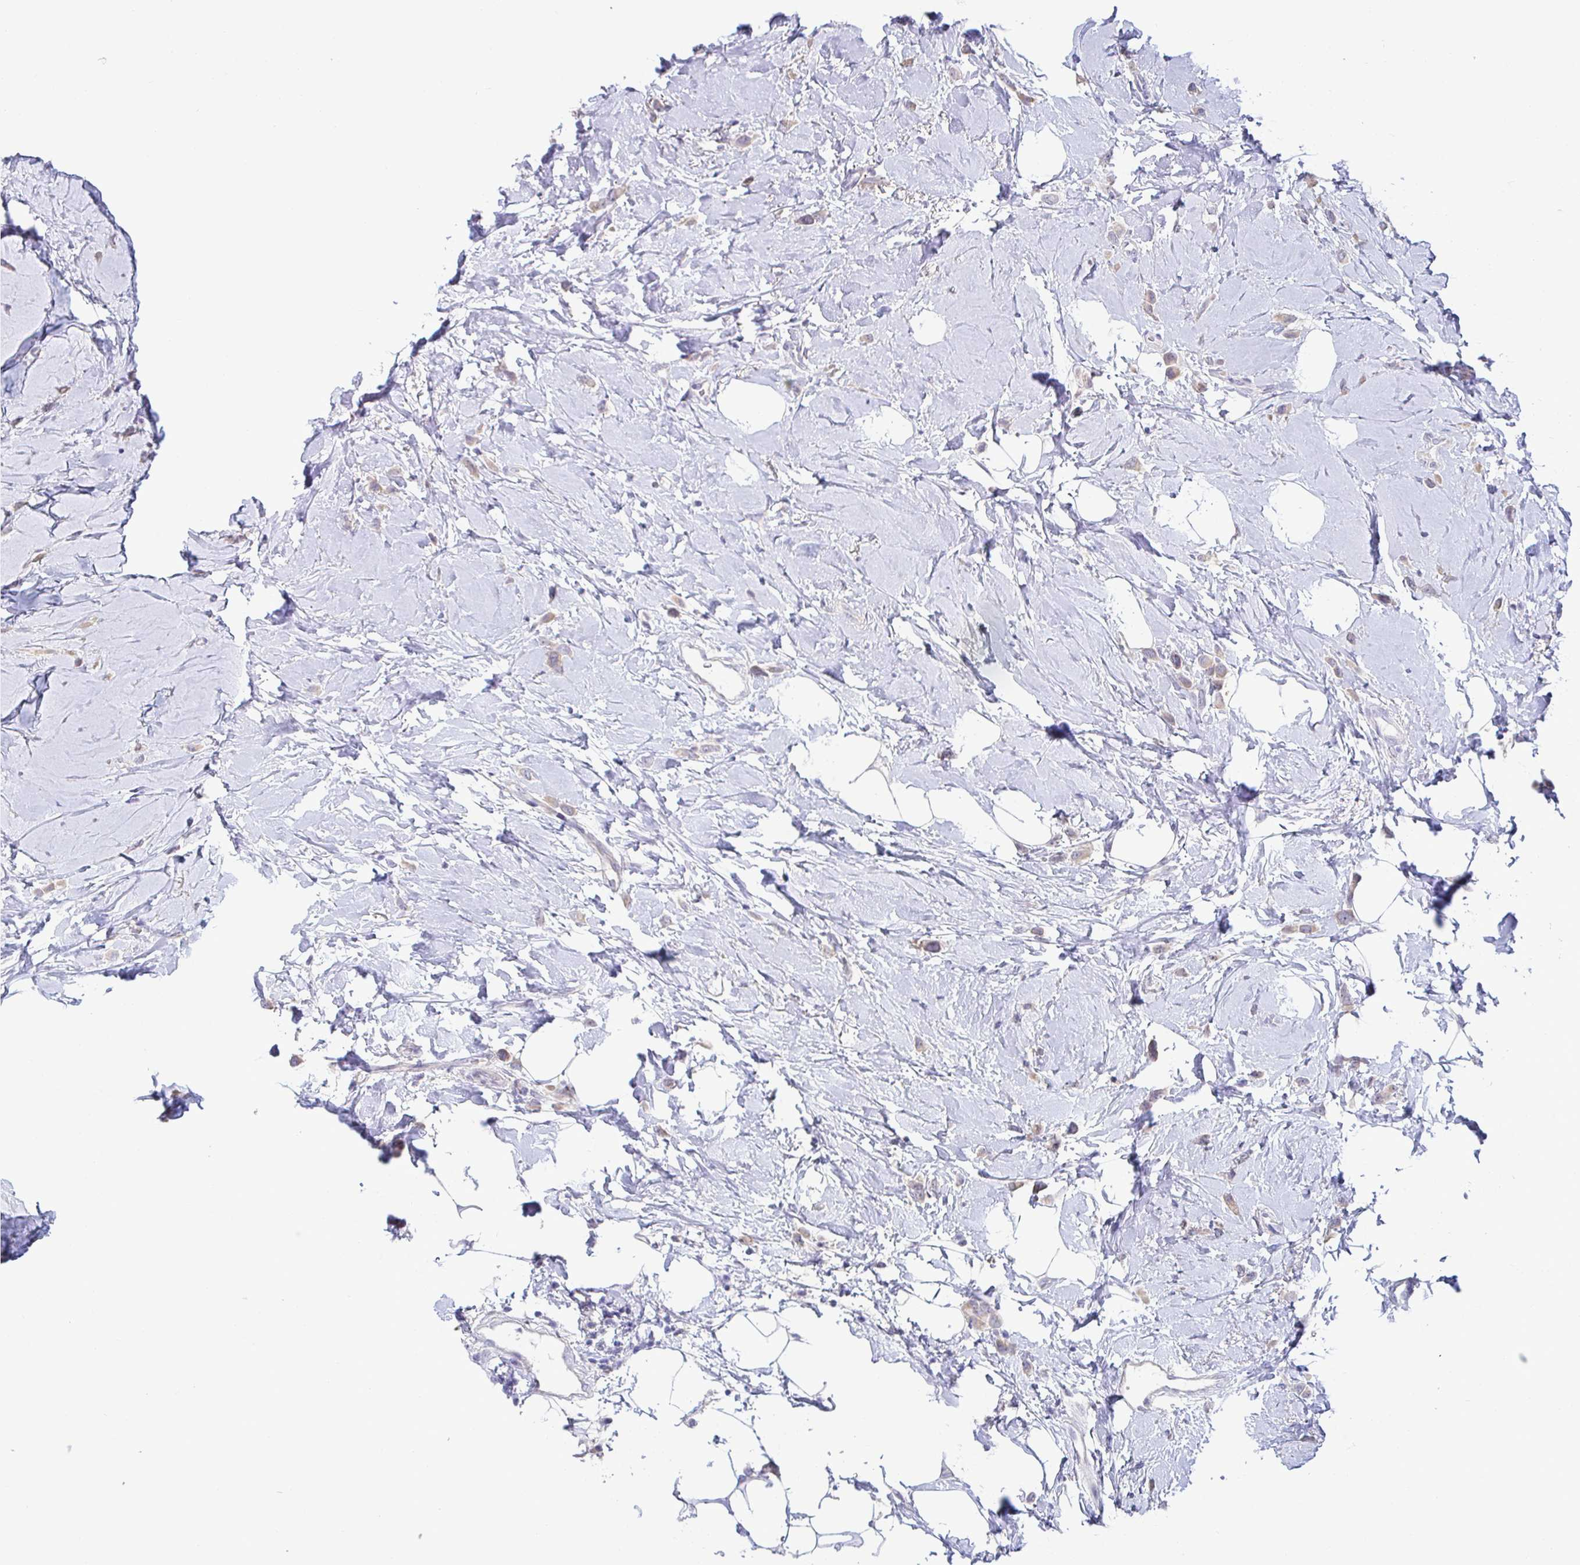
{"staining": {"intensity": "negative", "quantity": "none", "location": "none"}, "tissue": "breast cancer", "cell_type": "Tumor cells", "image_type": "cancer", "snomed": [{"axis": "morphology", "description": "Lobular carcinoma"}, {"axis": "topography", "description": "Breast"}], "caption": "Image shows no protein expression in tumor cells of breast cancer tissue.", "gene": "GSTM1", "patient": {"sex": "female", "age": 66}}